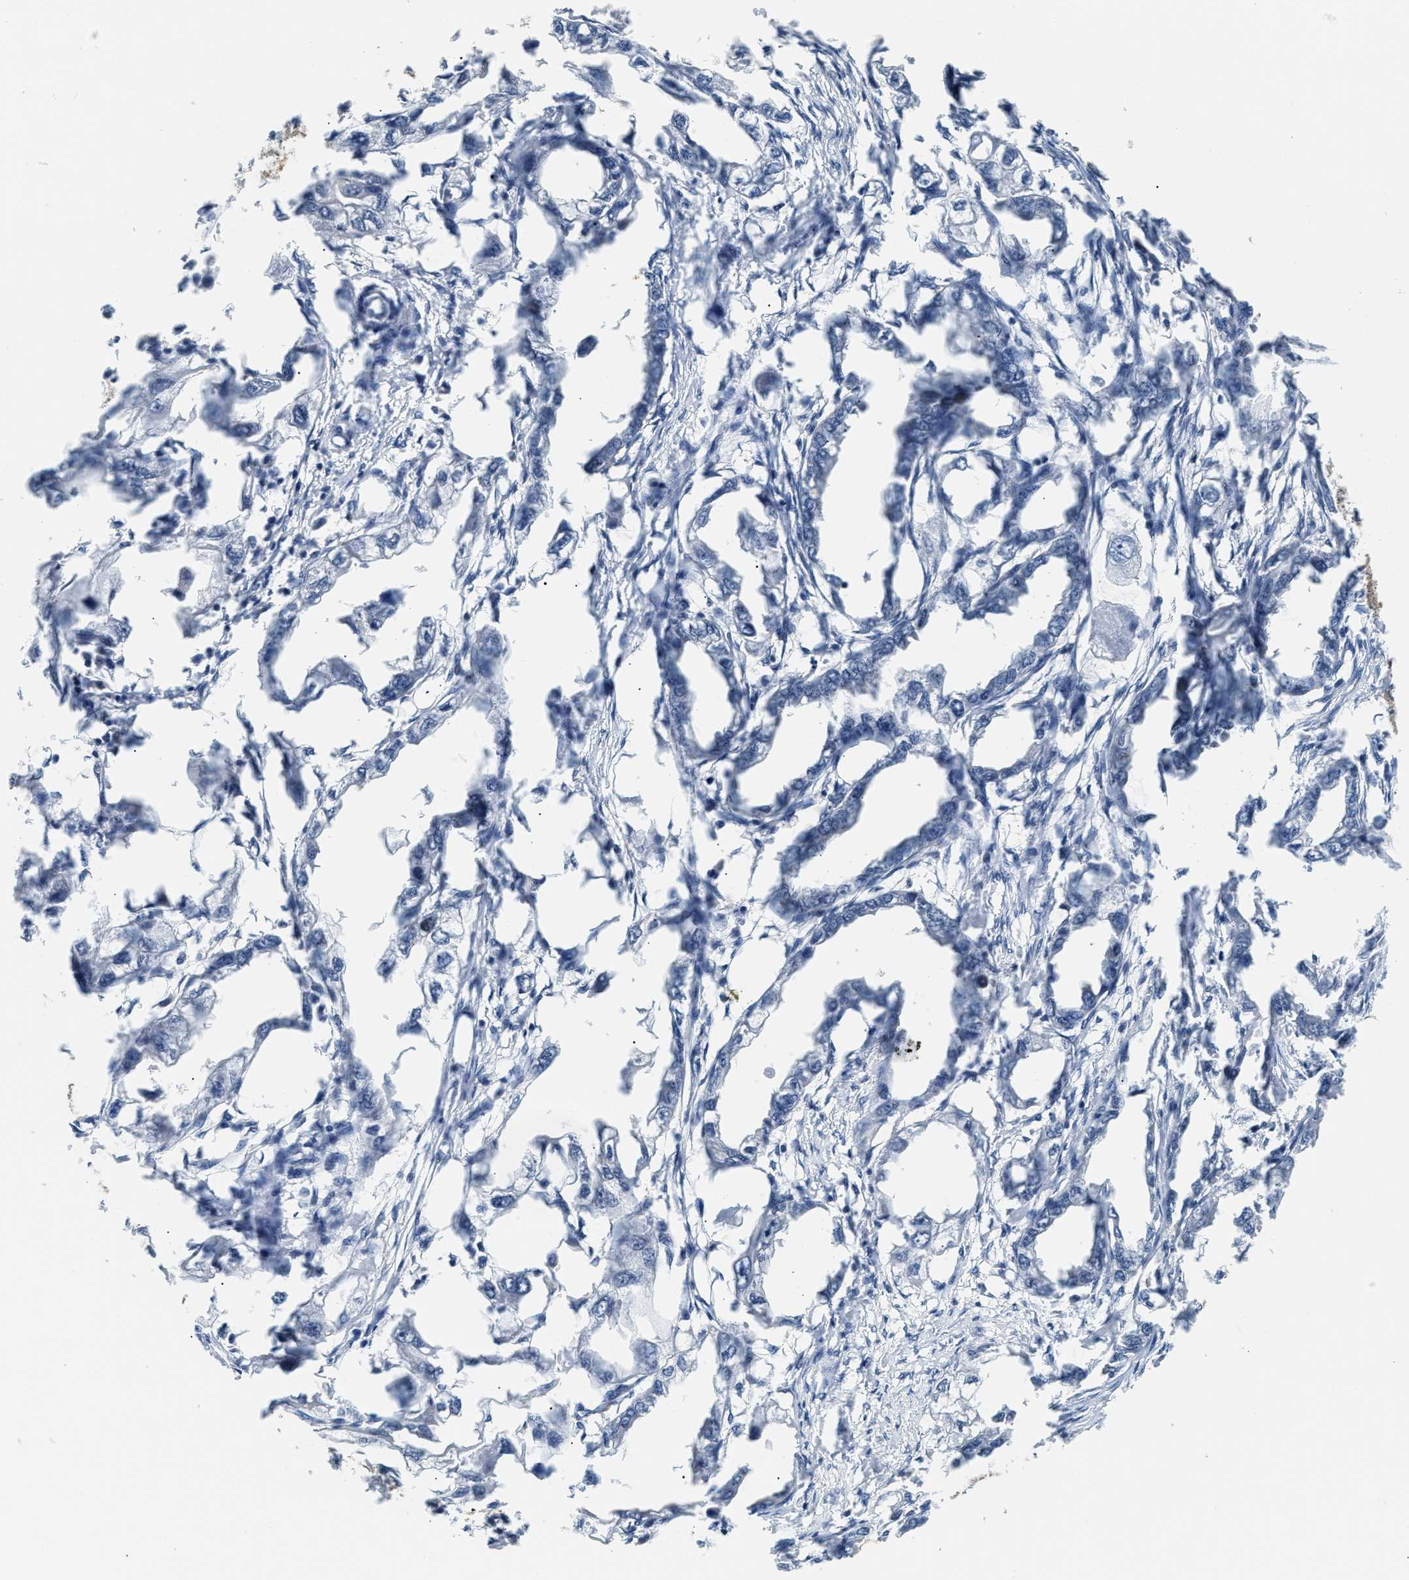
{"staining": {"intensity": "negative", "quantity": "none", "location": "none"}, "tissue": "endometrial cancer", "cell_type": "Tumor cells", "image_type": "cancer", "snomed": [{"axis": "morphology", "description": "Adenocarcinoma, NOS"}, {"axis": "topography", "description": "Endometrium"}], "caption": "A micrograph of endometrial cancer (adenocarcinoma) stained for a protein exhibits no brown staining in tumor cells.", "gene": "PPM1H", "patient": {"sex": "female", "age": 67}}